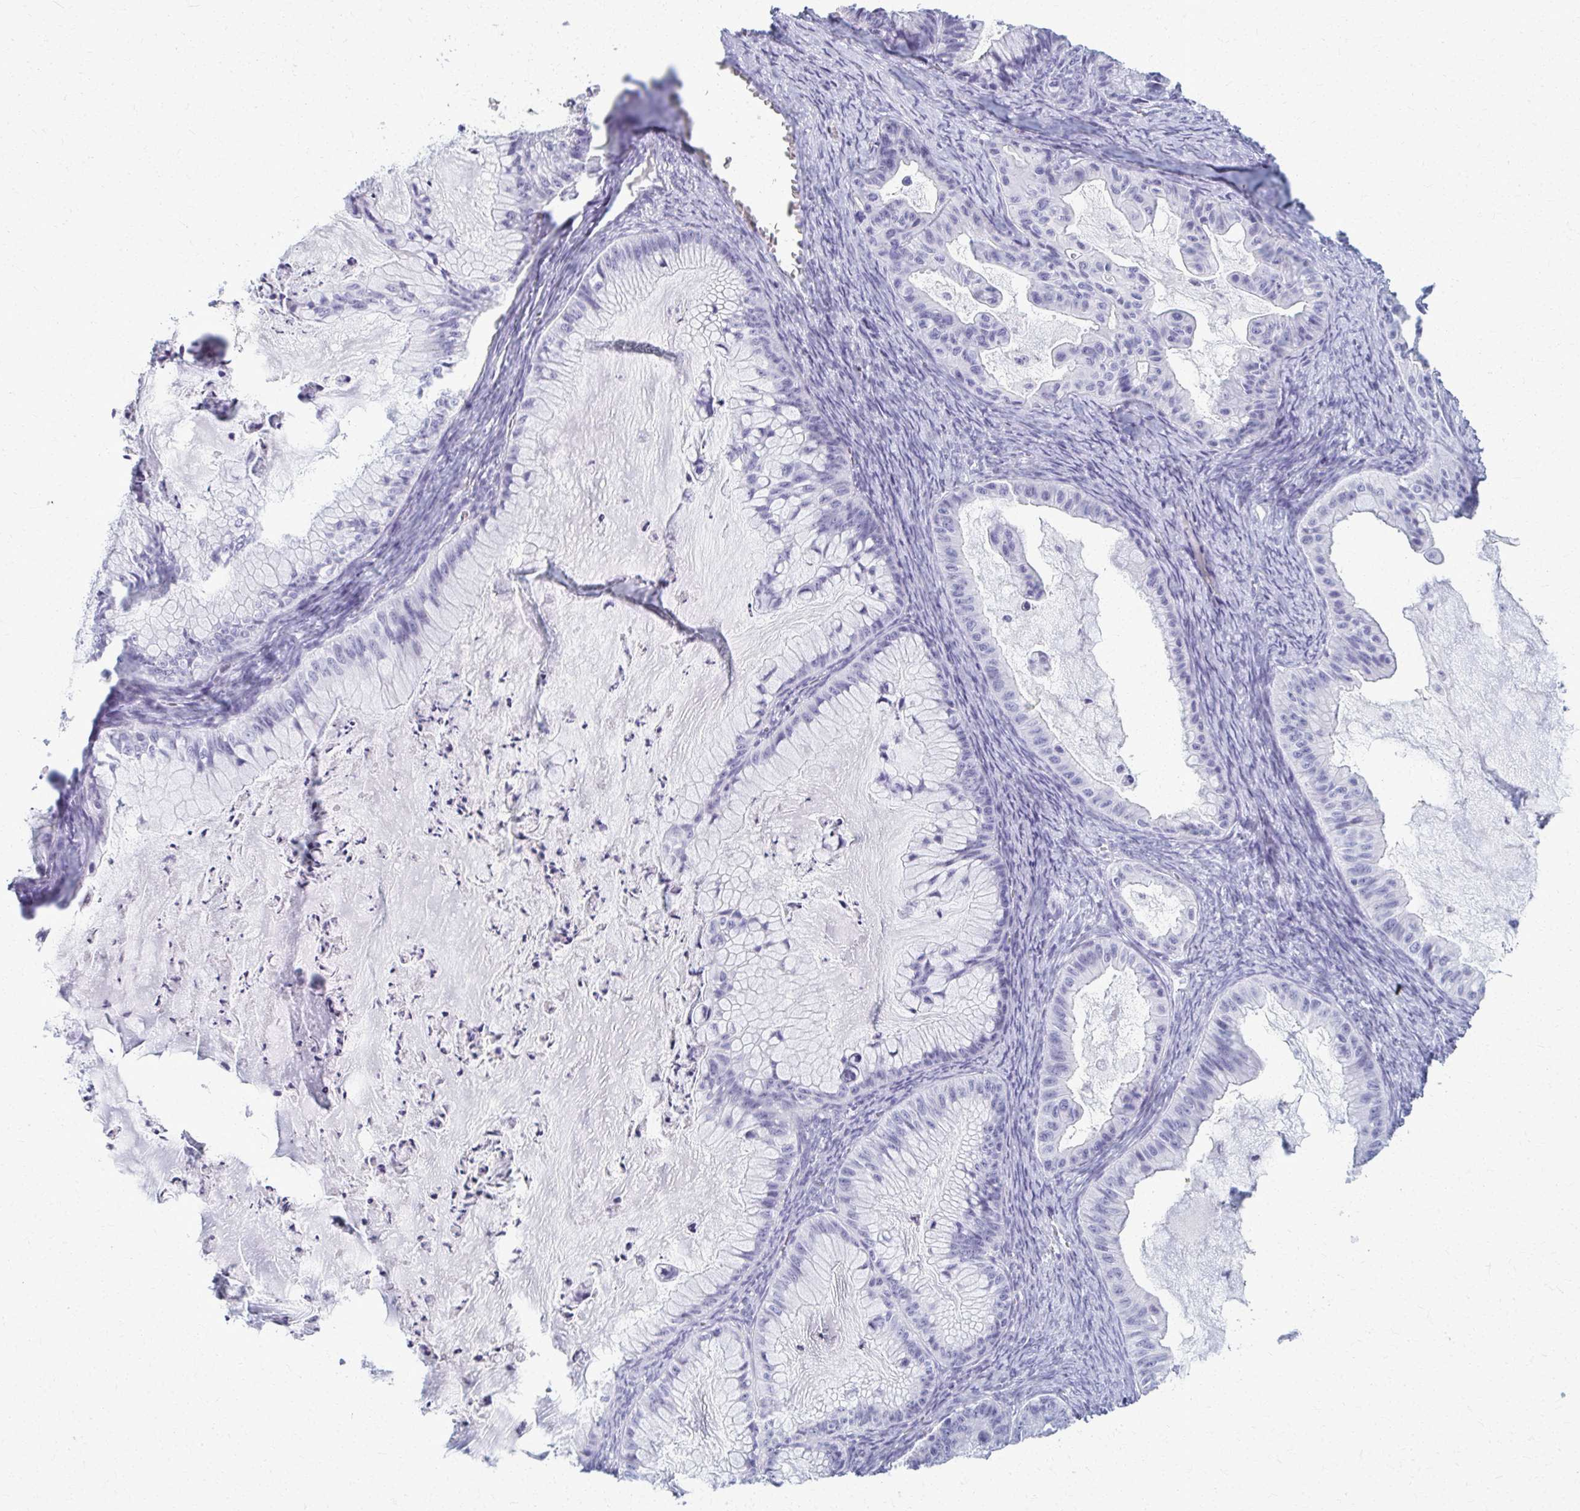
{"staining": {"intensity": "negative", "quantity": "none", "location": "none"}, "tissue": "ovarian cancer", "cell_type": "Tumor cells", "image_type": "cancer", "snomed": [{"axis": "morphology", "description": "Cystadenocarcinoma, mucinous, NOS"}, {"axis": "topography", "description": "Ovary"}], "caption": "IHC of human mucinous cystadenocarcinoma (ovarian) displays no positivity in tumor cells.", "gene": "ACSM2B", "patient": {"sex": "female", "age": 72}}